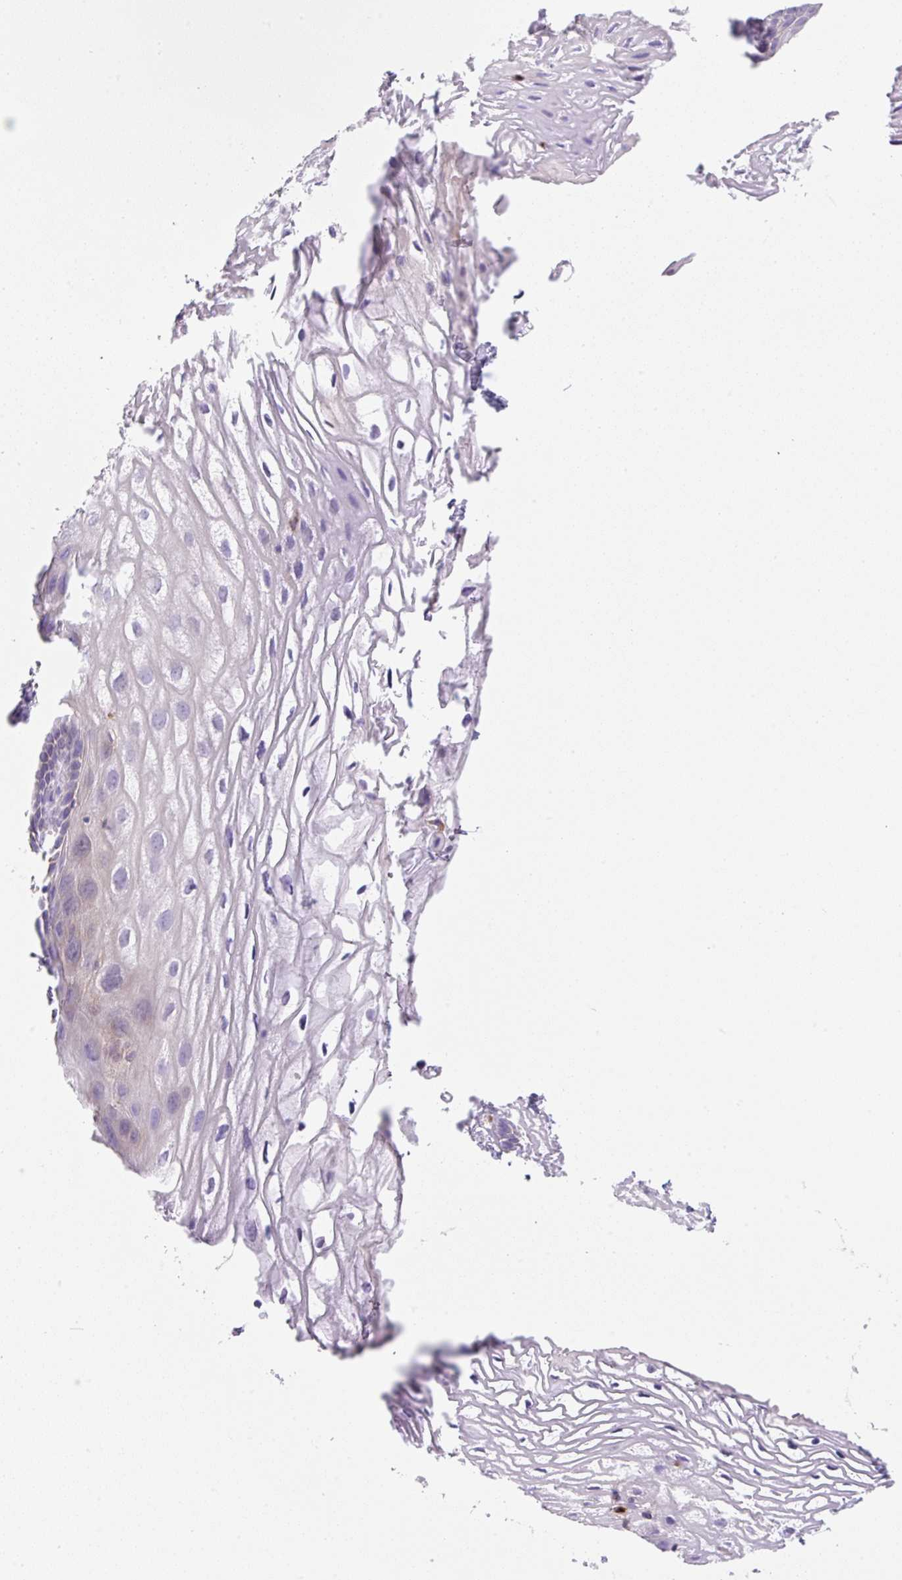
{"staining": {"intensity": "negative", "quantity": "none", "location": "none"}, "tissue": "vagina", "cell_type": "Squamous epithelial cells", "image_type": "normal", "snomed": [{"axis": "morphology", "description": "Normal tissue, NOS"}, {"axis": "morphology", "description": "Adenocarcinoma, NOS"}, {"axis": "topography", "description": "Rectum"}, {"axis": "topography", "description": "Vagina"}, {"axis": "topography", "description": "Peripheral nerve tissue"}], "caption": "The micrograph reveals no staining of squamous epithelial cells in unremarkable vagina.", "gene": "TDRD15", "patient": {"sex": "female", "age": 71}}